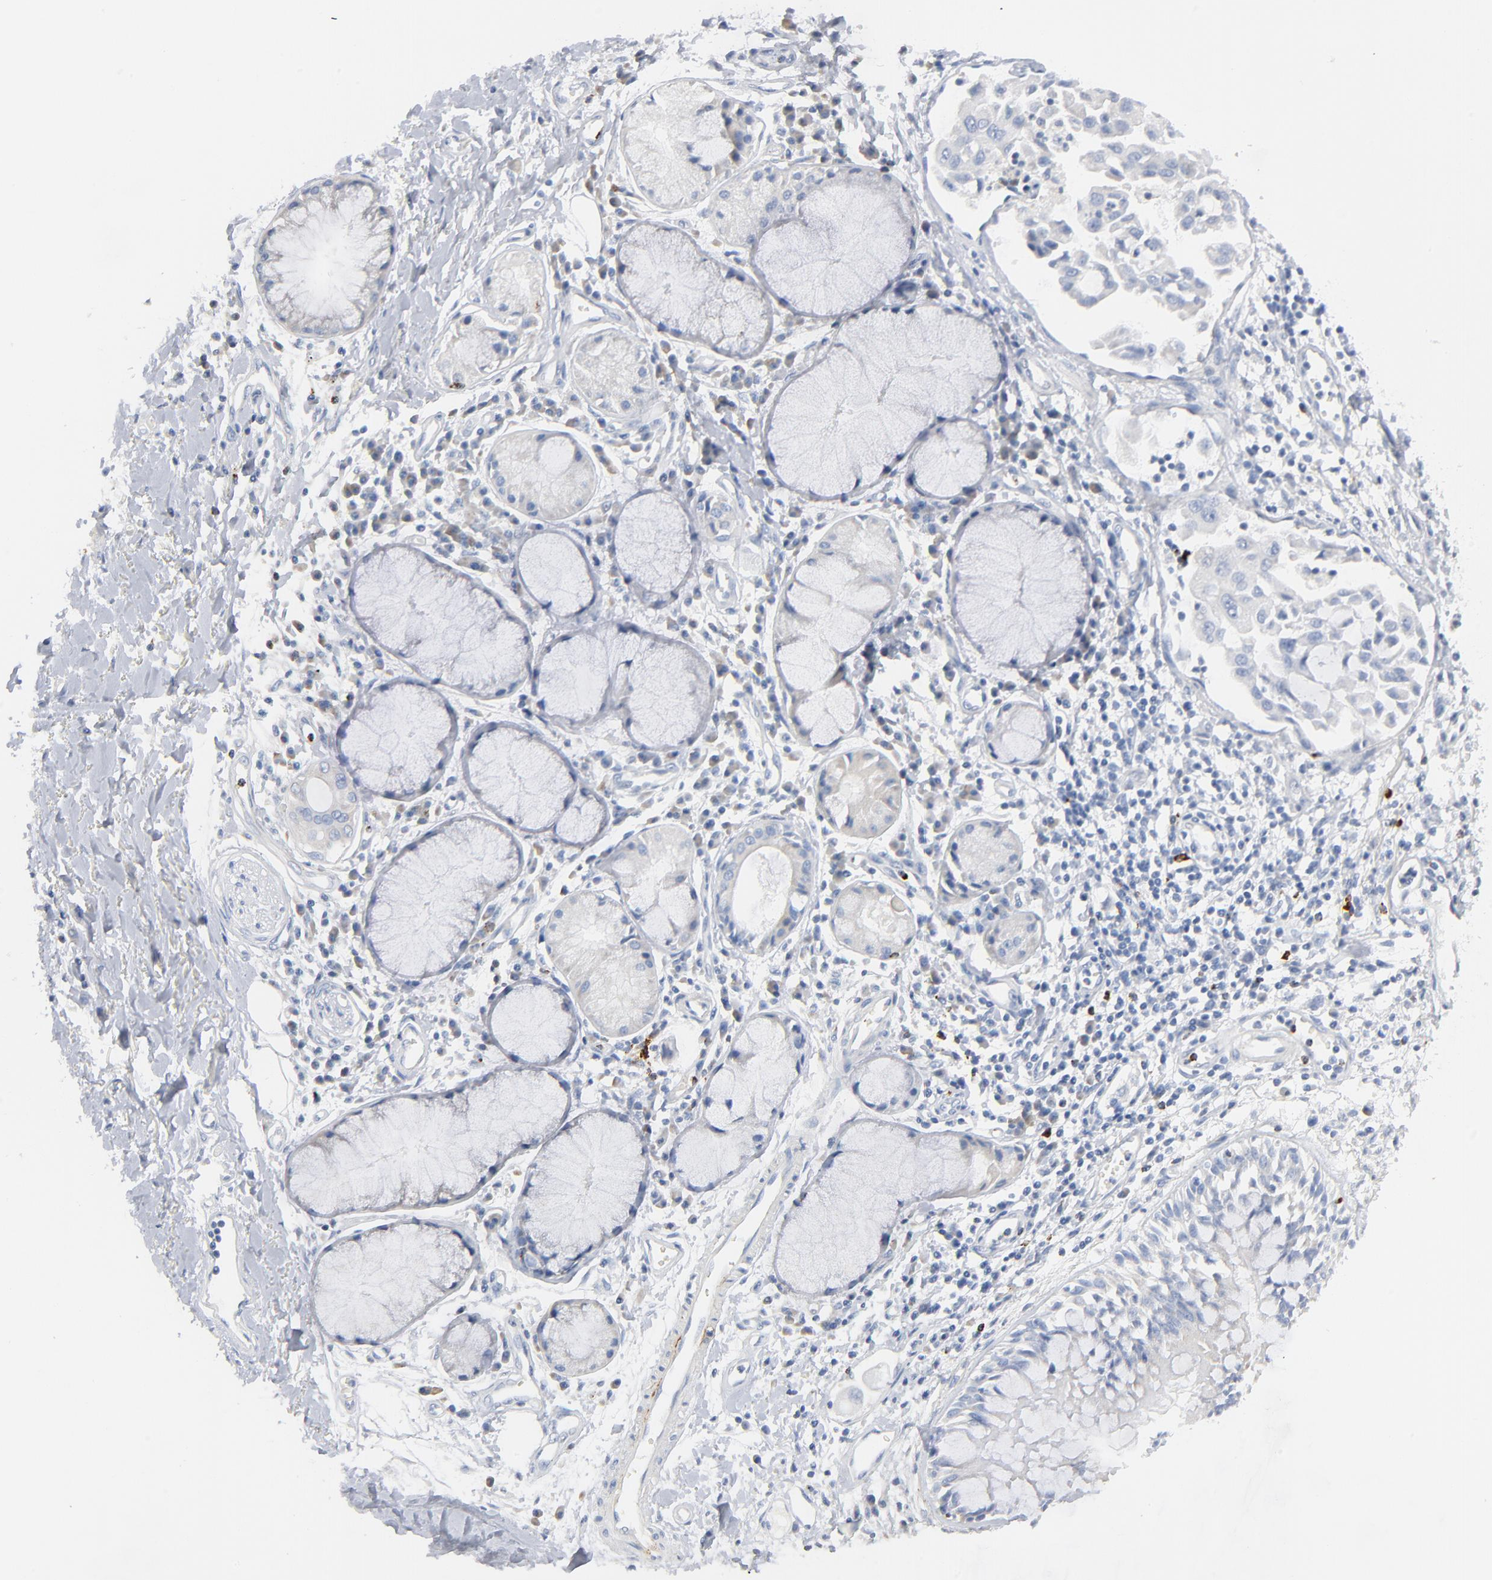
{"staining": {"intensity": "negative", "quantity": "none", "location": "none"}, "tissue": "adipose tissue", "cell_type": "Adipocytes", "image_type": "normal", "snomed": [{"axis": "morphology", "description": "Normal tissue, NOS"}, {"axis": "morphology", "description": "Adenocarcinoma, NOS"}, {"axis": "topography", "description": "Cartilage tissue"}, {"axis": "topography", "description": "Bronchus"}, {"axis": "topography", "description": "Lung"}], "caption": "Micrograph shows no protein staining in adipocytes of benign adipose tissue.", "gene": "GZMB", "patient": {"sex": "female", "age": 67}}